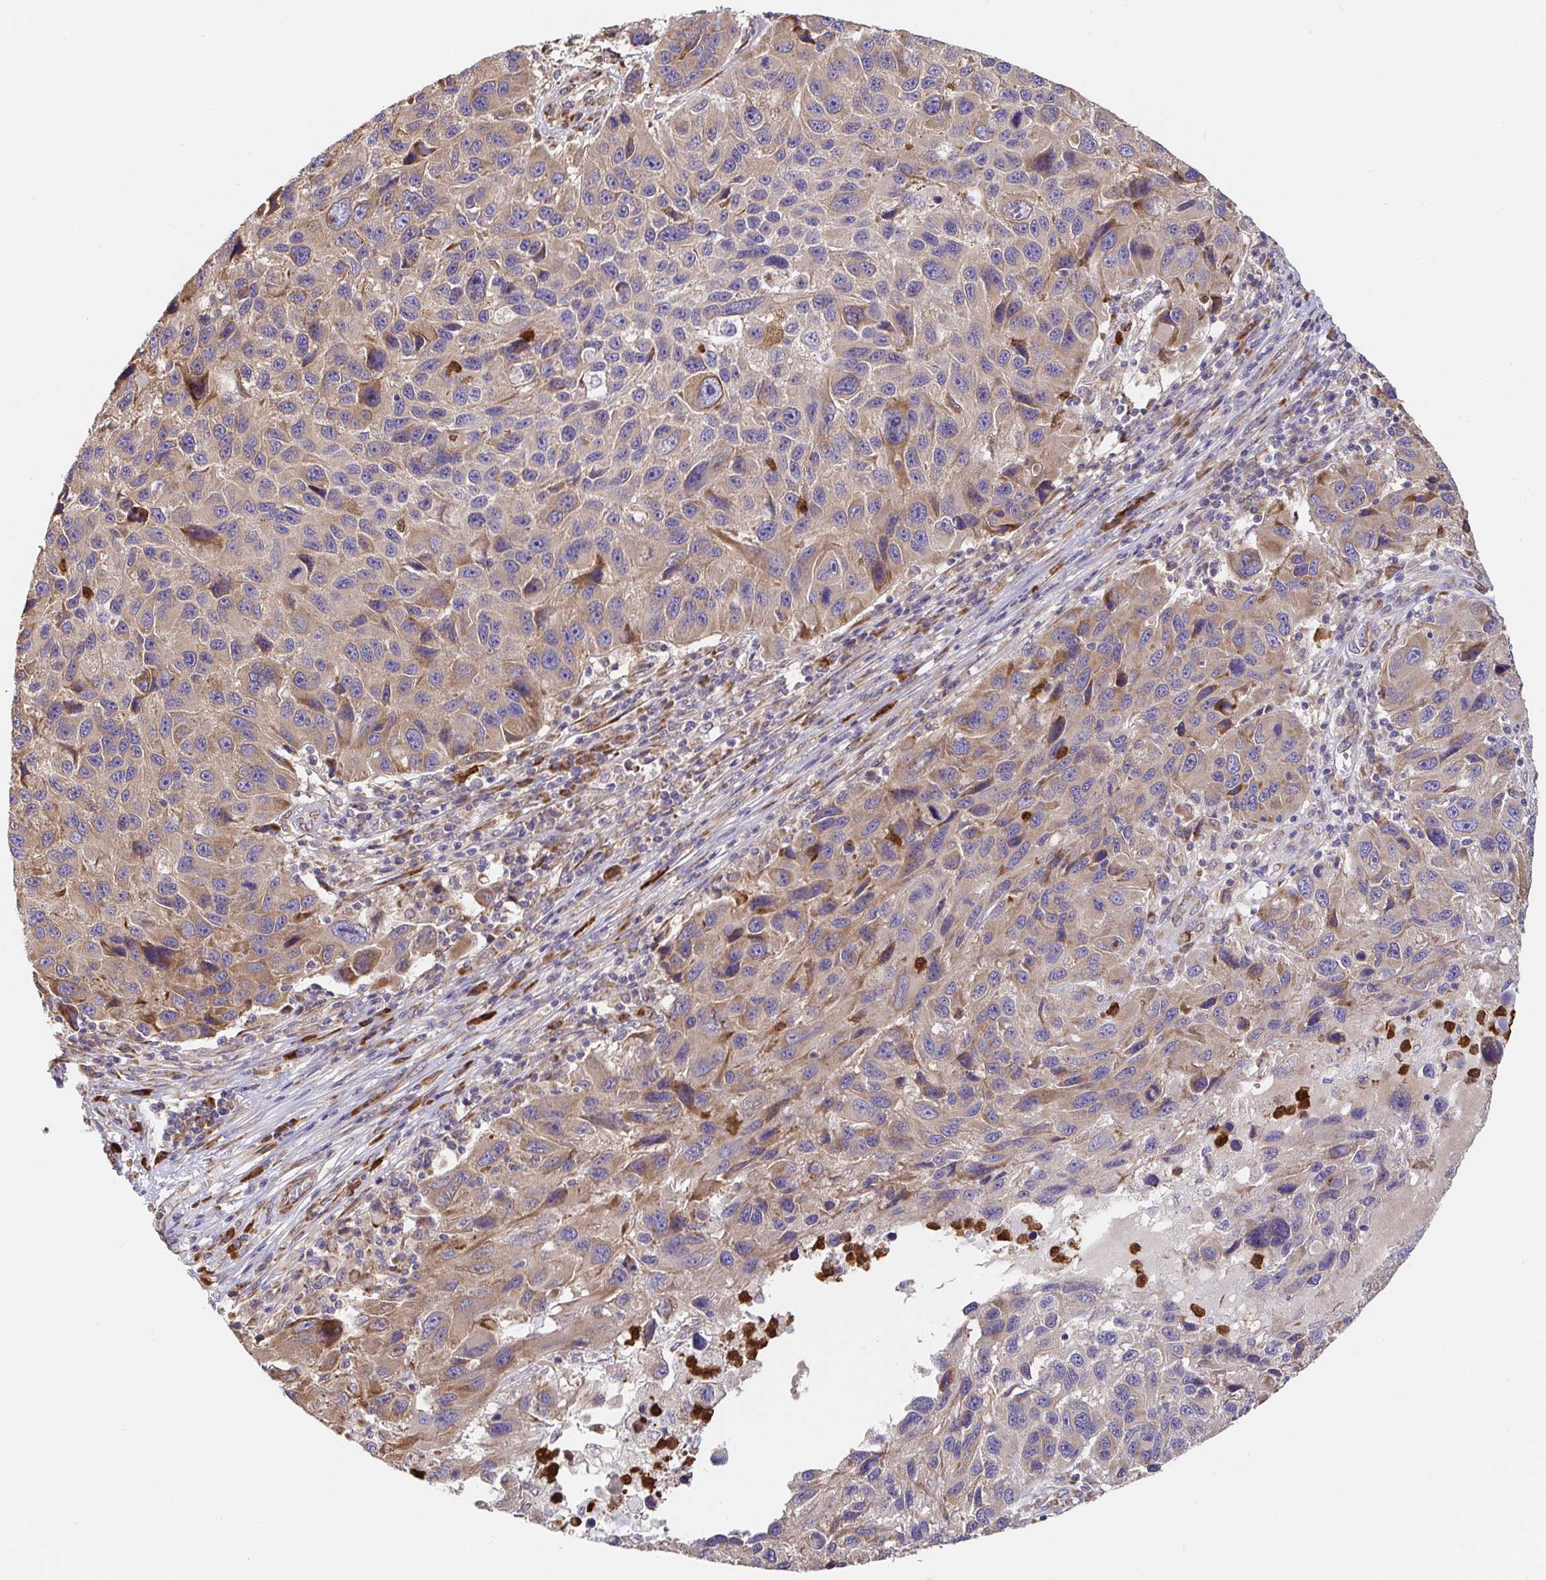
{"staining": {"intensity": "weak", "quantity": "25%-75%", "location": "cytoplasmic/membranous"}, "tissue": "melanoma", "cell_type": "Tumor cells", "image_type": "cancer", "snomed": [{"axis": "morphology", "description": "Malignant melanoma, NOS"}, {"axis": "topography", "description": "Skin"}], "caption": "Melanoma stained with IHC exhibits weak cytoplasmic/membranous expression in approximately 25%-75% of tumor cells.", "gene": "PDPK1", "patient": {"sex": "male", "age": 53}}